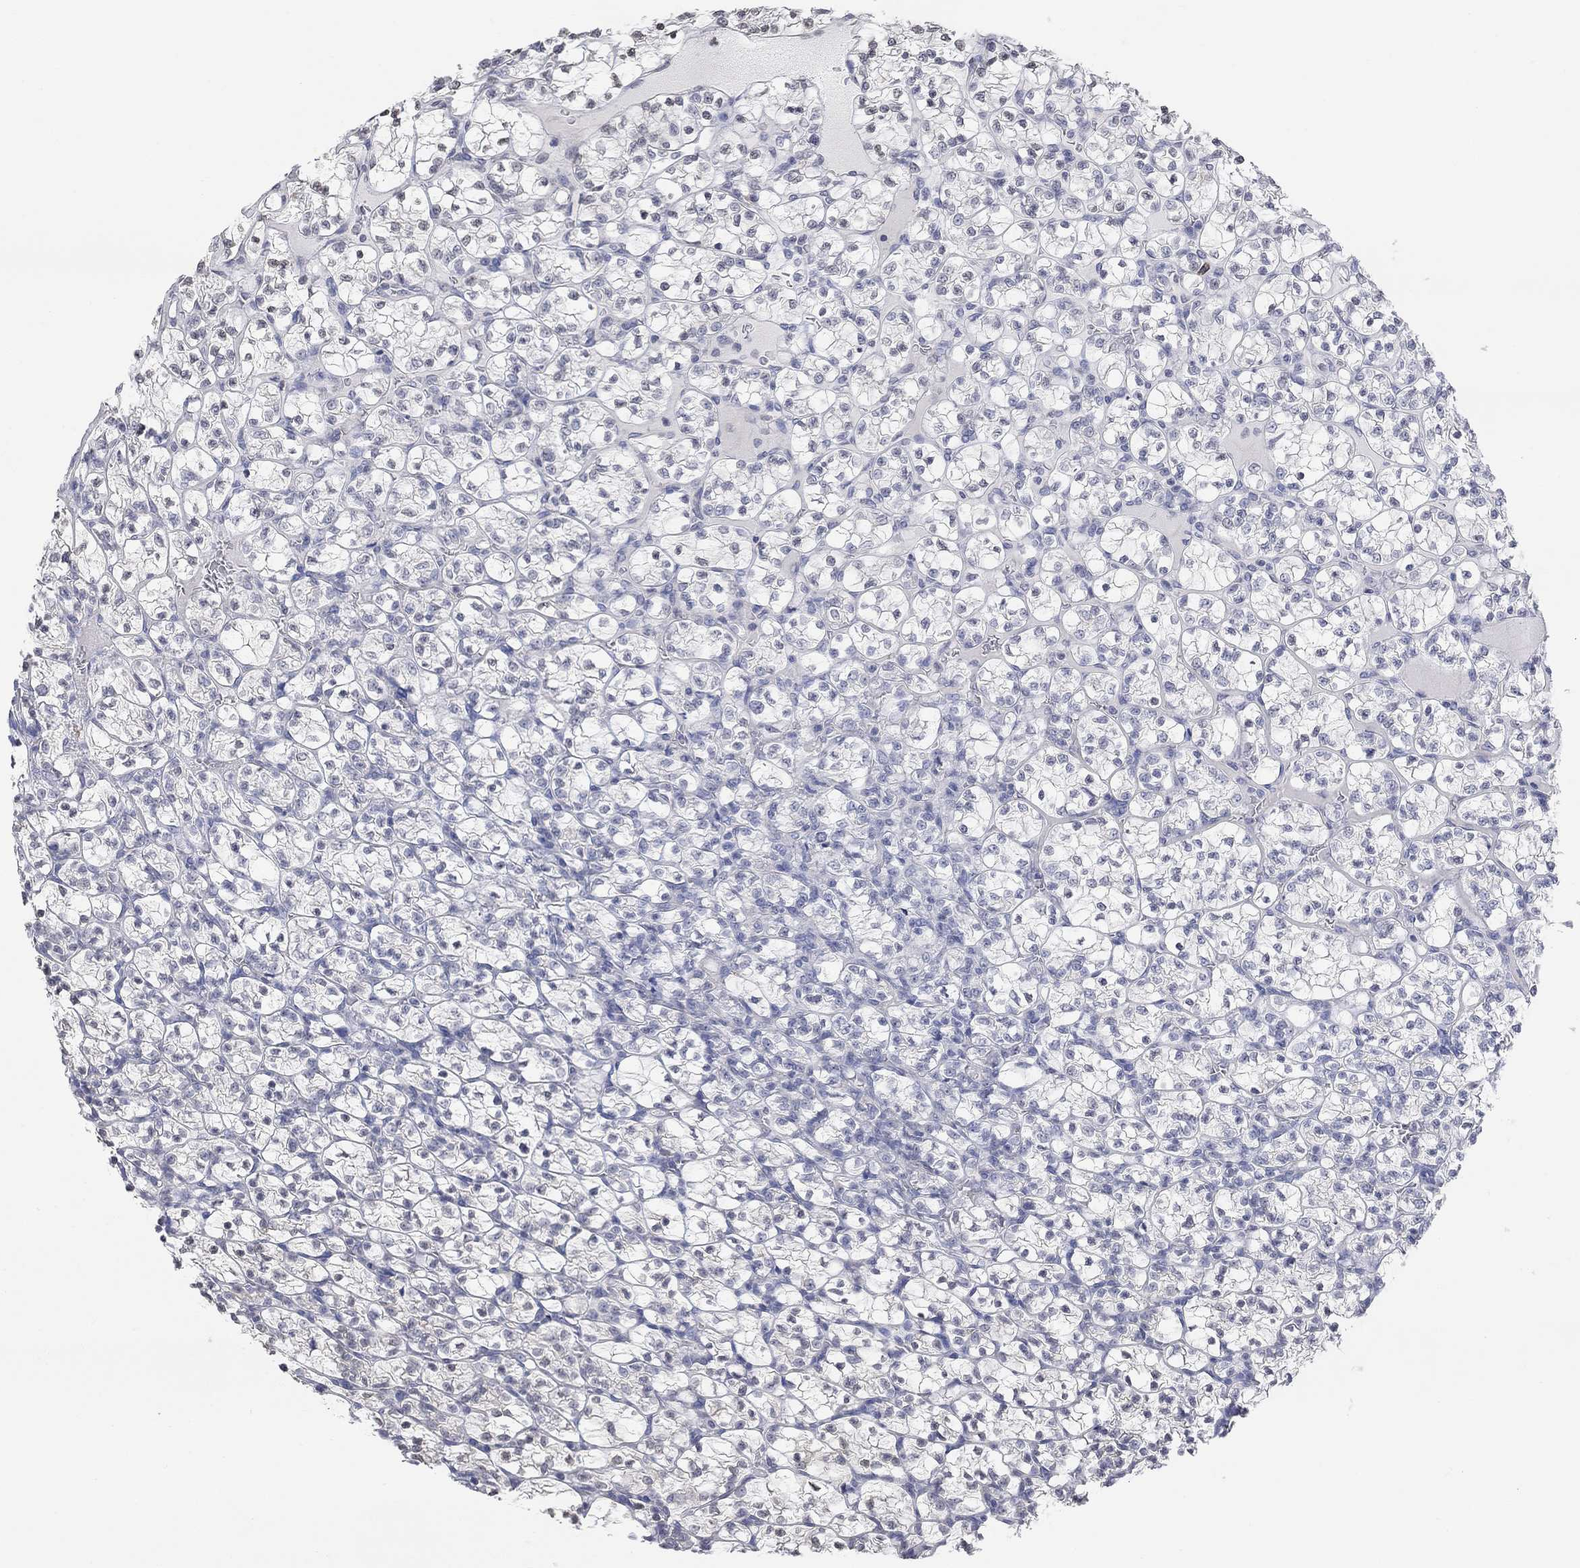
{"staining": {"intensity": "negative", "quantity": "none", "location": "none"}, "tissue": "renal cancer", "cell_type": "Tumor cells", "image_type": "cancer", "snomed": [{"axis": "morphology", "description": "Adenocarcinoma, NOS"}, {"axis": "topography", "description": "Kidney"}], "caption": "Renal cancer (adenocarcinoma) was stained to show a protein in brown. There is no significant positivity in tumor cells. Brightfield microscopy of IHC stained with DAB (brown) and hematoxylin (blue), captured at high magnification.", "gene": "TMEM255A", "patient": {"sex": "female", "age": 89}}